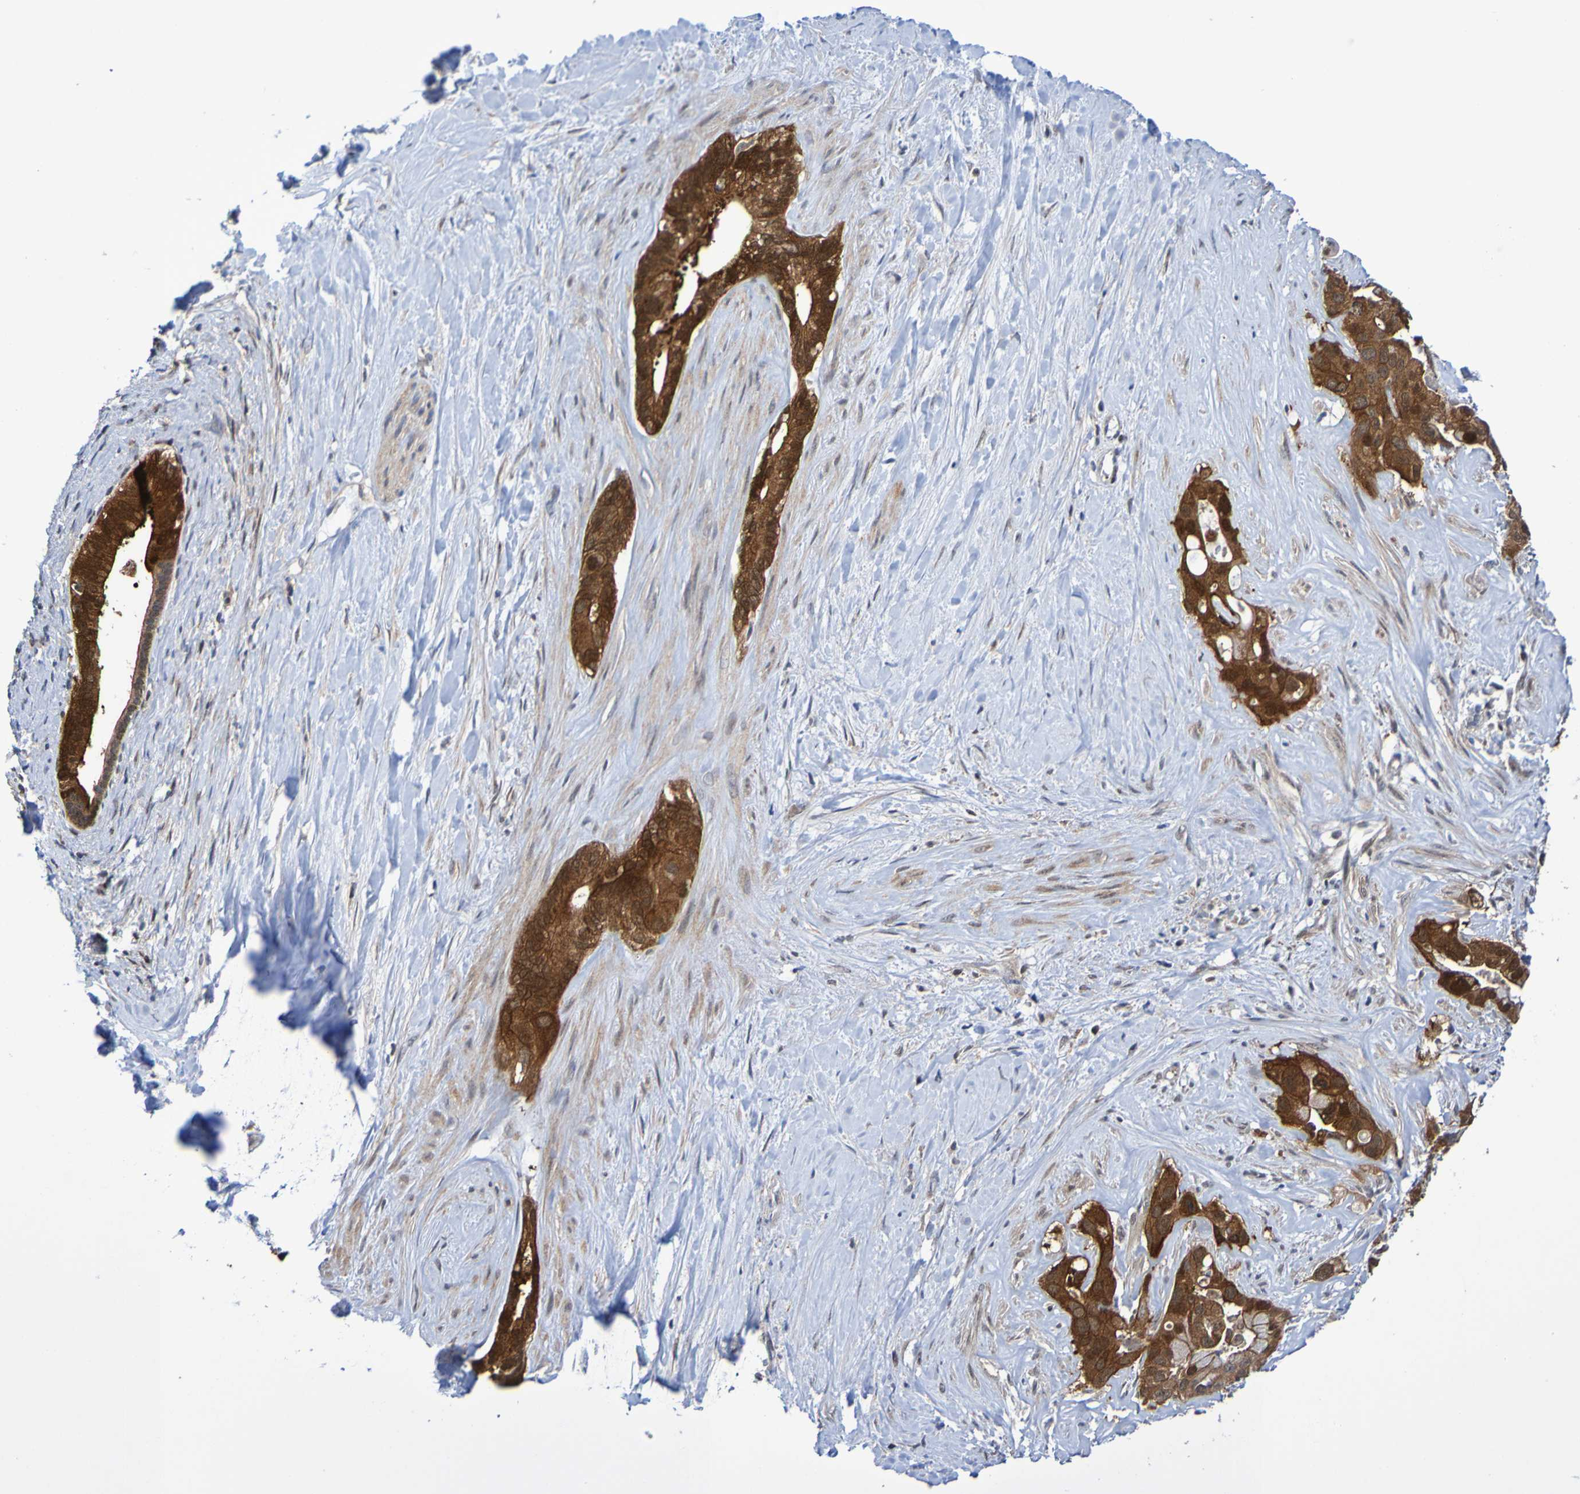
{"staining": {"intensity": "strong", "quantity": ">75%", "location": "cytoplasmic/membranous"}, "tissue": "liver cancer", "cell_type": "Tumor cells", "image_type": "cancer", "snomed": [{"axis": "morphology", "description": "Cholangiocarcinoma"}, {"axis": "topography", "description": "Liver"}], "caption": "Strong cytoplasmic/membranous protein positivity is appreciated in approximately >75% of tumor cells in liver cholangiocarcinoma.", "gene": "ATIC", "patient": {"sex": "female", "age": 65}}